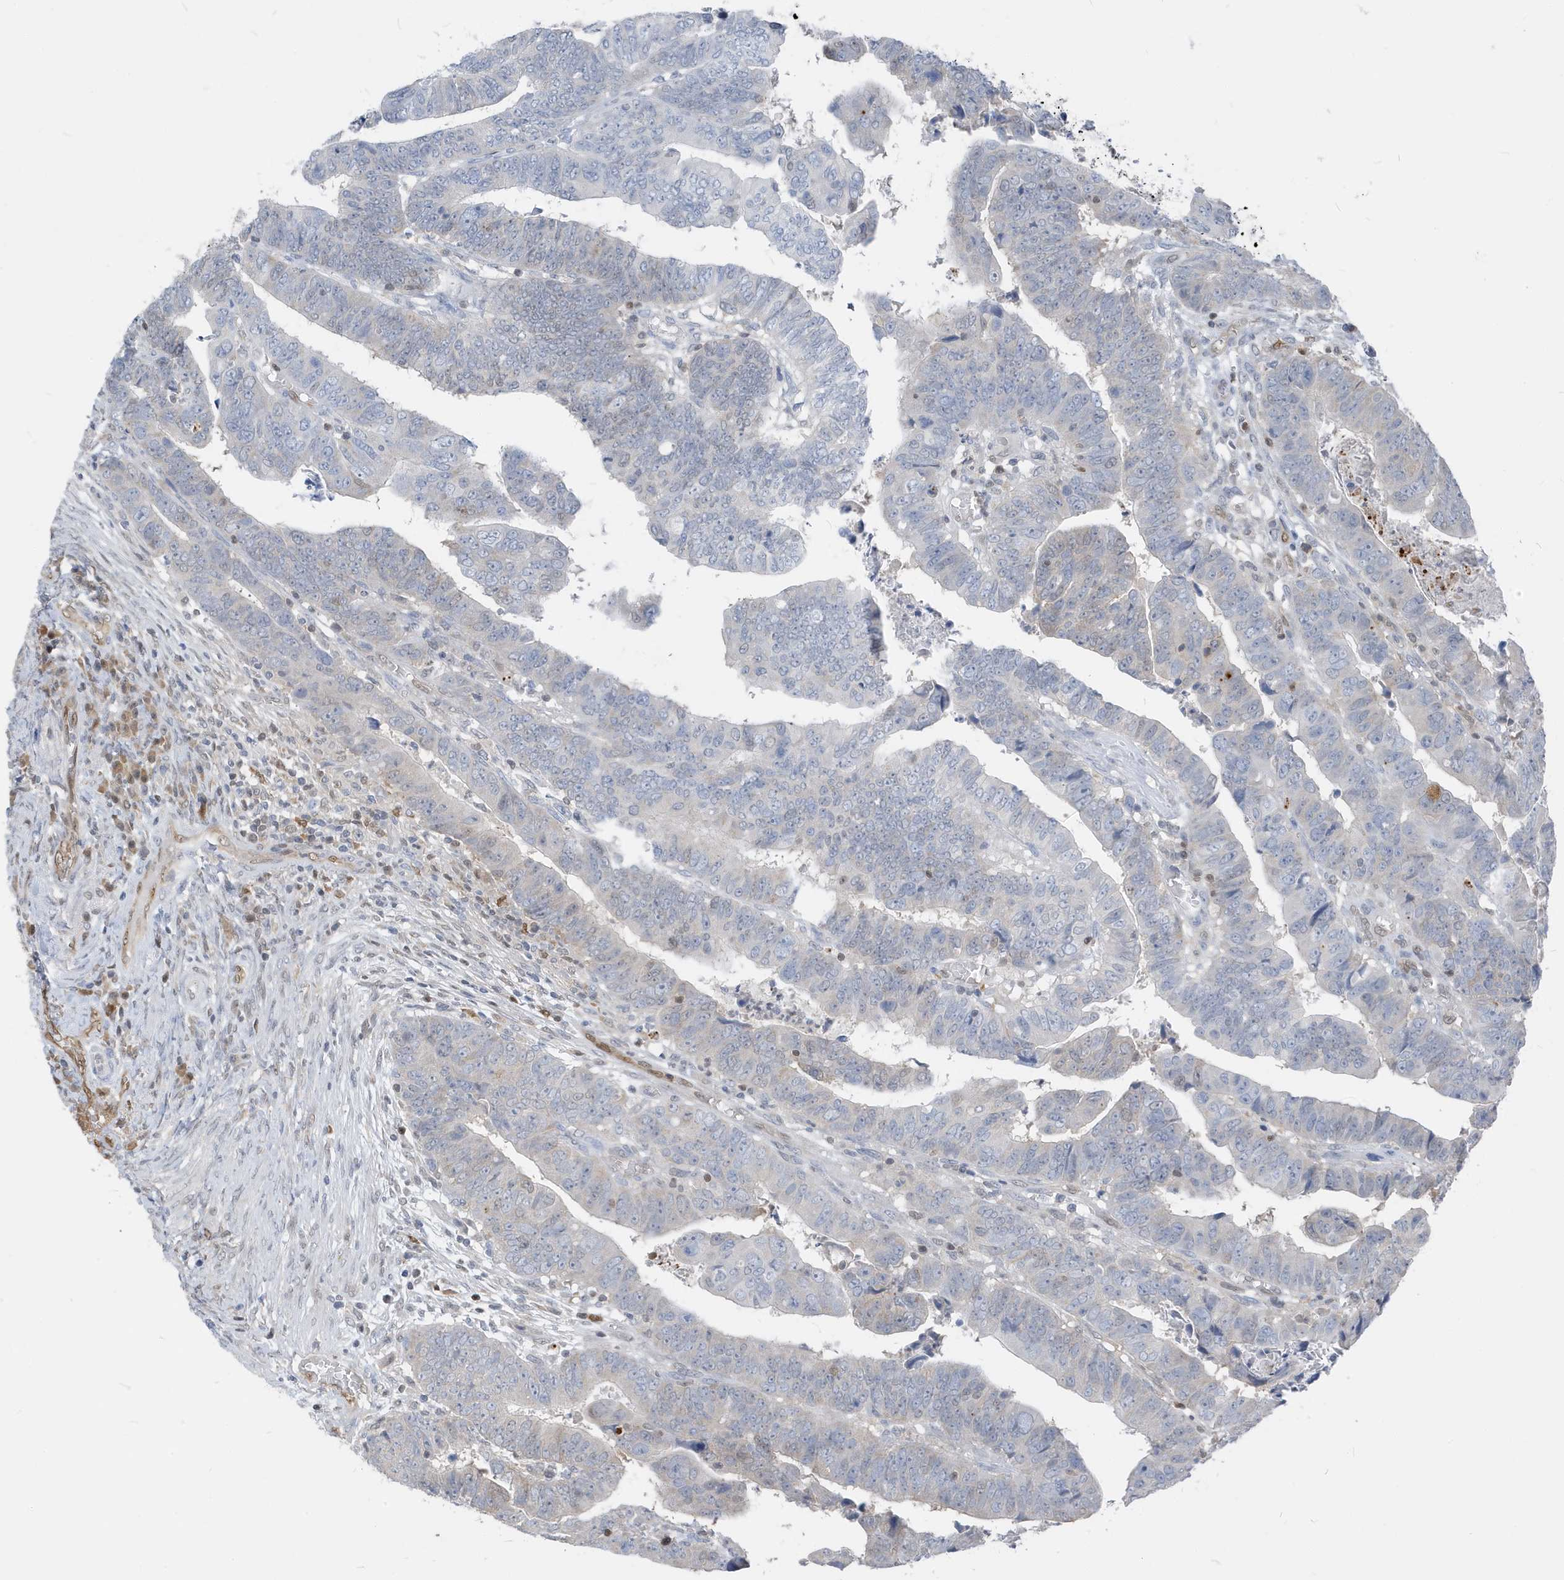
{"staining": {"intensity": "negative", "quantity": "none", "location": "none"}, "tissue": "colorectal cancer", "cell_type": "Tumor cells", "image_type": "cancer", "snomed": [{"axis": "morphology", "description": "Normal tissue, NOS"}, {"axis": "morphology", "description": "Adenocarcinoma, NOS"}, {"axis": "topography", "description": "Rectum"}], "caption": "Immunohistochemical staining of adenocarcinoma (colorectal) reveals no significant positivity in tumor cells.", "gene": "NCOA7", "patient": {"sex": "female", "age": 65}}